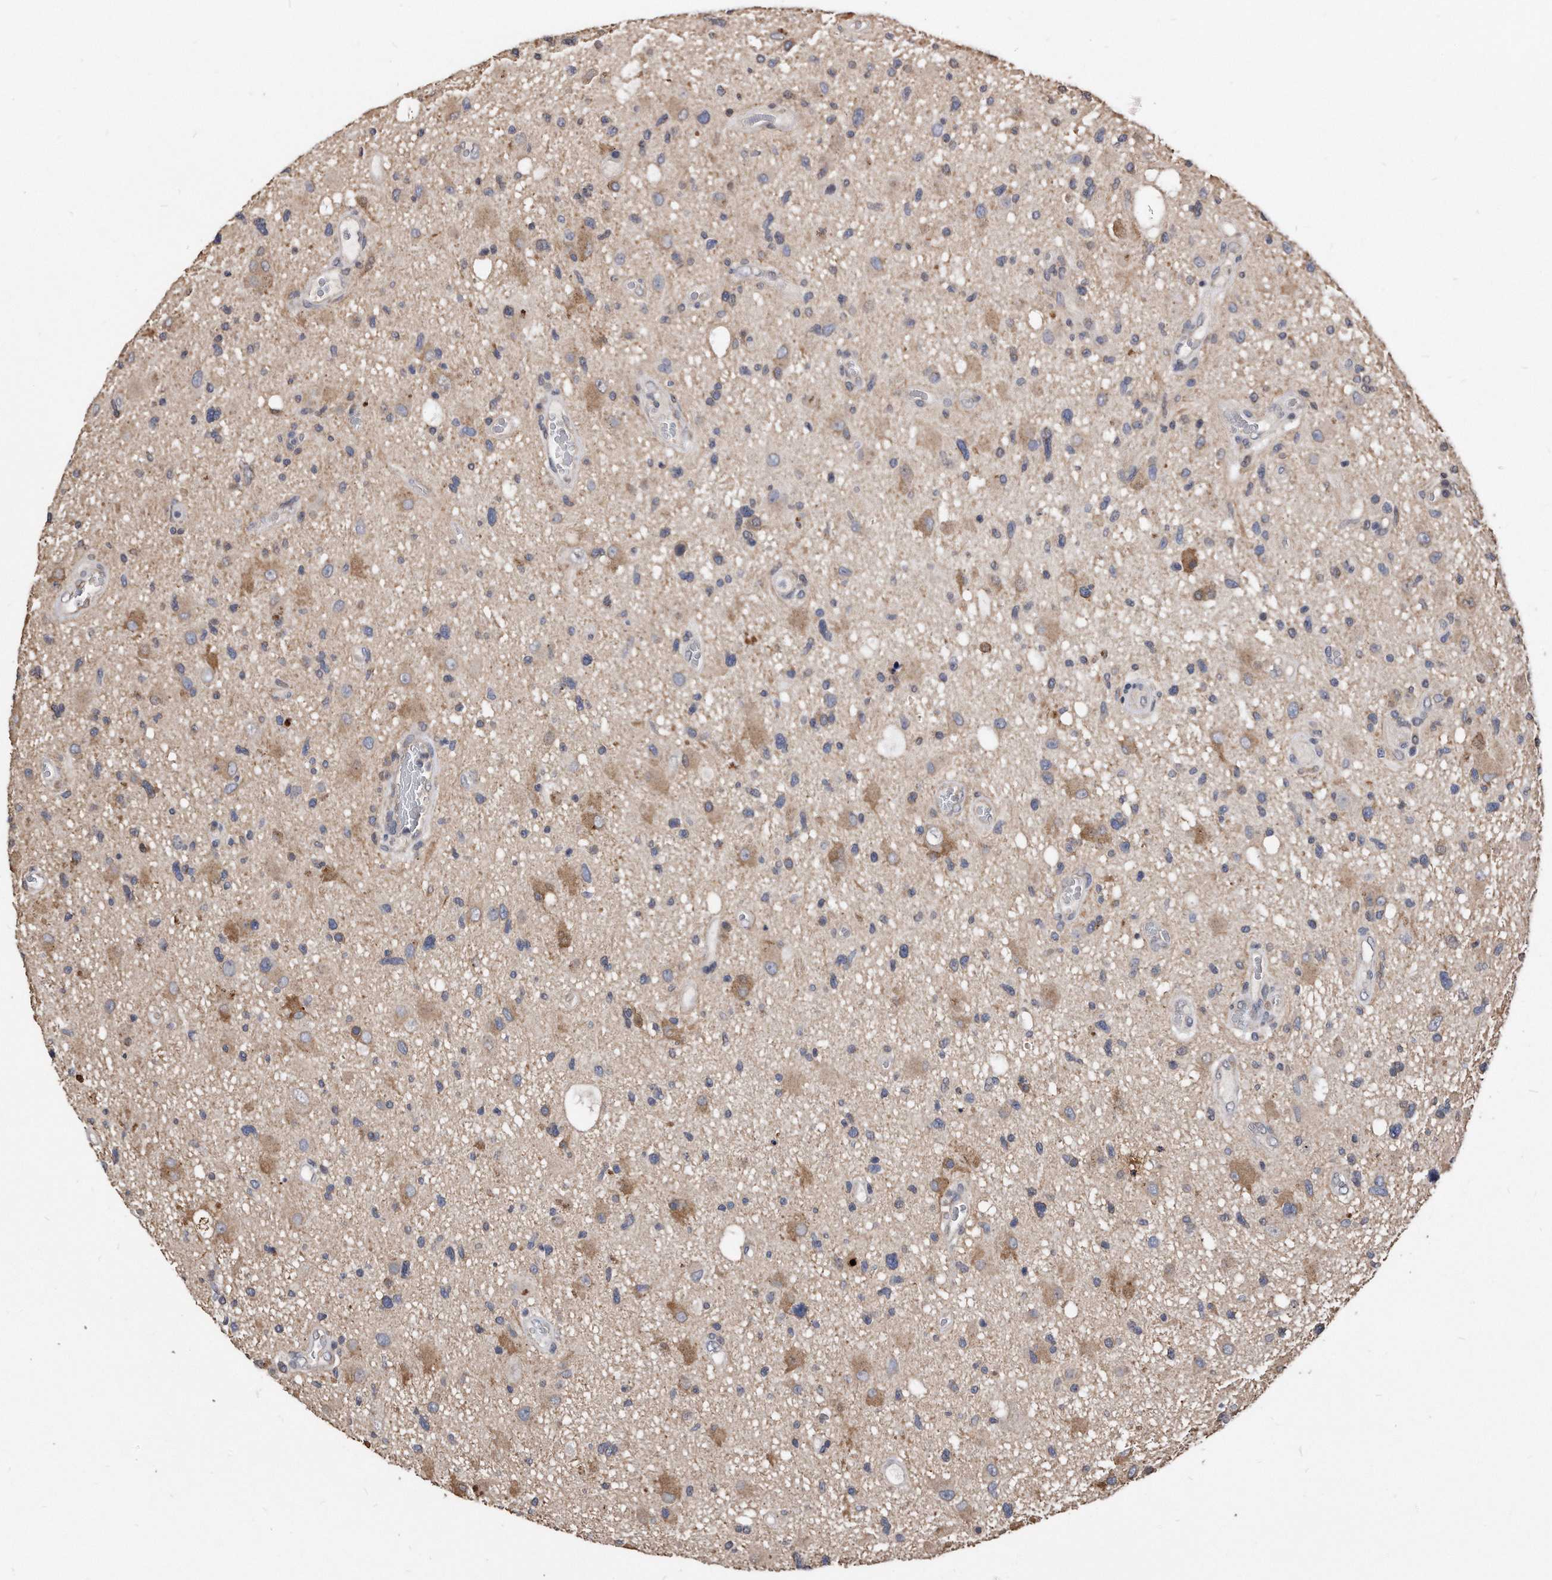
{"staining": {"intensity": "weak", "quantity": "<25%", "location": "cytoplasmic/membranous"}, "tissue": "glioma", "cell_type": "Tumor cells", "image_type": "cancer", "snomed": [{"axis": "morphology", "description": "Glioma, malignant, High grade"}, {"axis": "topography", "description": "Brain"}], "caption": "This is a micrograph of immunohistochemistry (IHC) staining of malignant high-grade glioma, which shows no positivity in tumor cells. (DAB (3,3'-diaminobenzidine) immunohistochemistry (IHC), high magnification).", "gene": "IL20RA", "patient": {"sex": "male", "age": 33}}